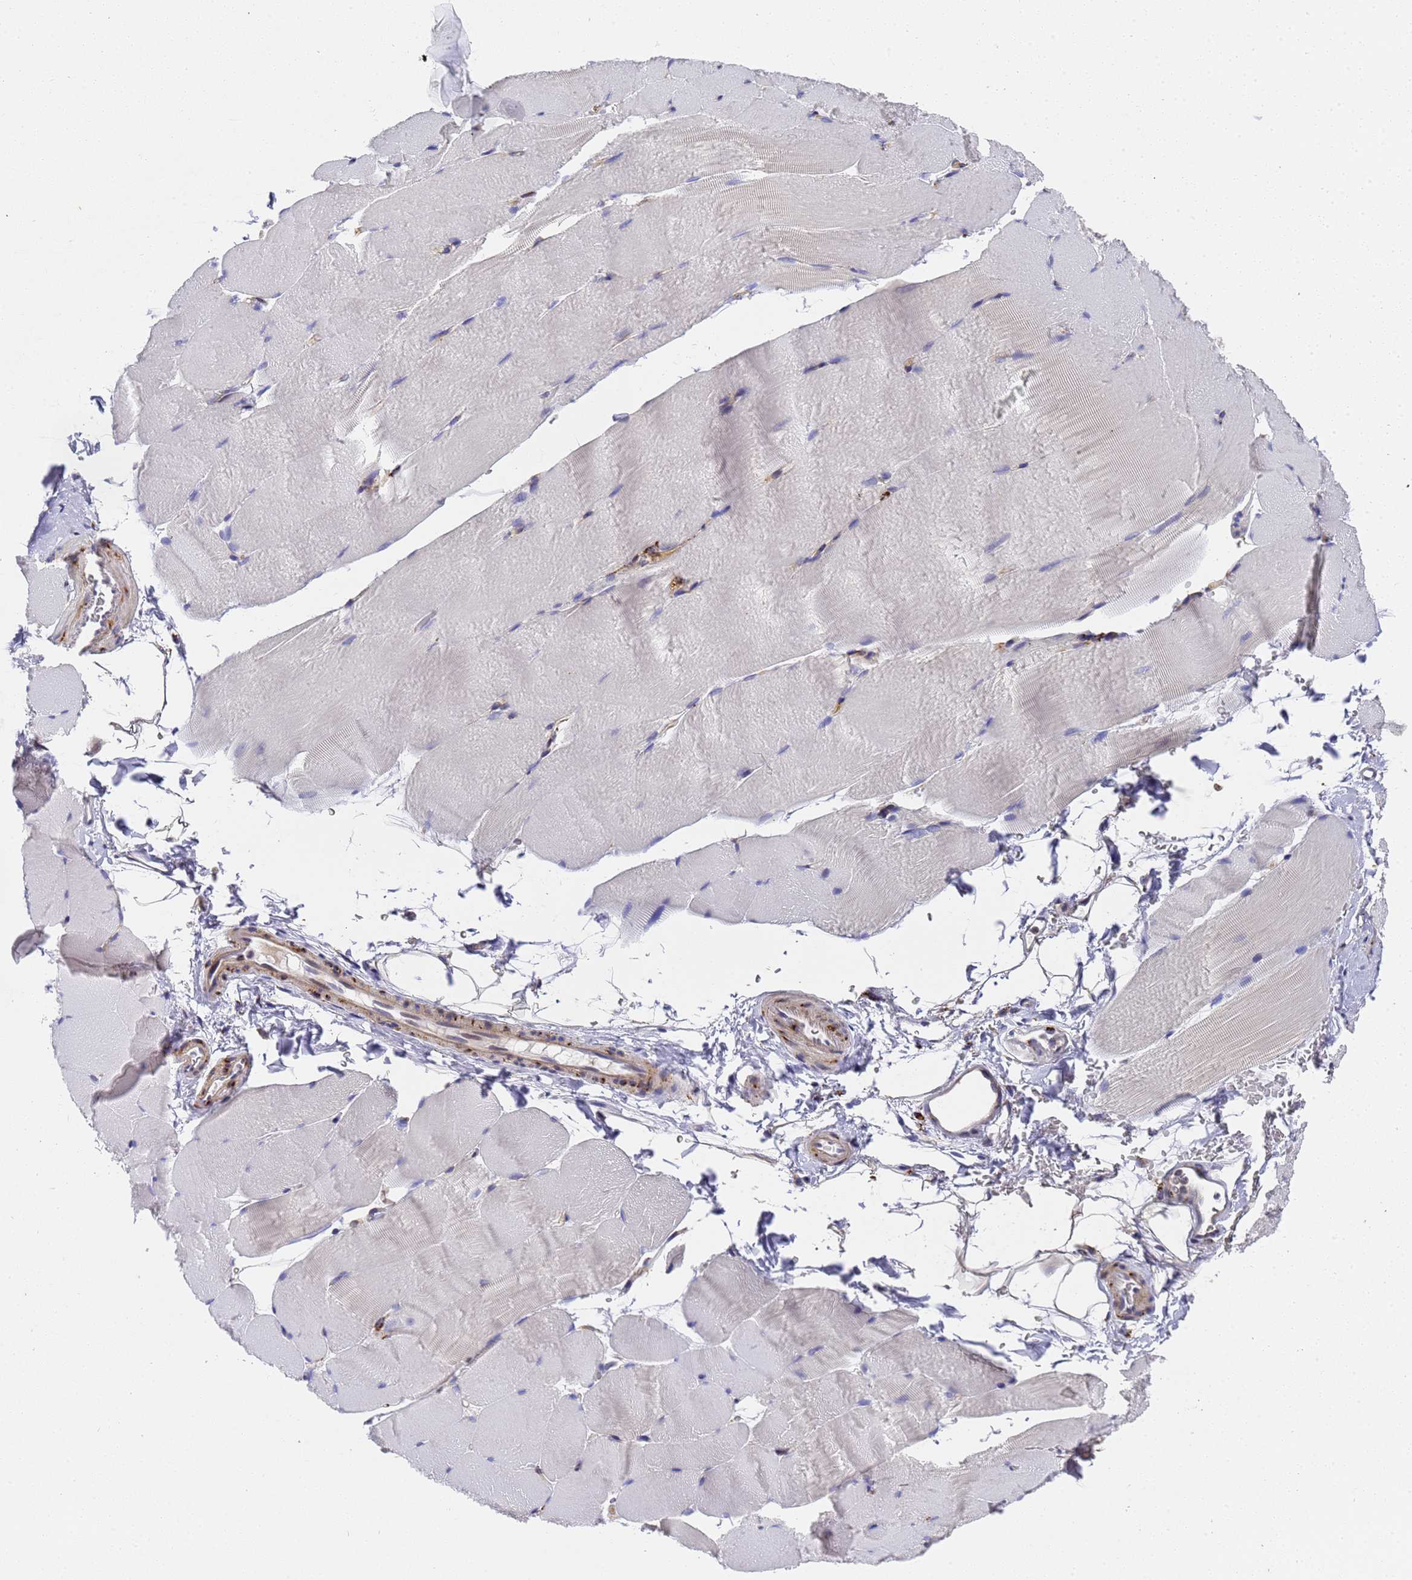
{"staining": {"intensity": "negative", "quantity": "none", "location": "none"}, "tissue": "skeletal muscle", "cell_type": "Myocytes", "image_type": "normal", "snomed": [{"axis": "morphology", "description": "Normal tissue, NOS"}, {"axis": "topography", "description": "Skeletal muscle"}, {"axis": "topography", "description": "Parathyroid gland"}], "caption": "IHC micrograph of normal skeletal muscle: skeletal muscle stained with DAB reveals no significant protein expression in myocytes. (Brightfield microscopy of DAB (3,3'-diaminobenzidine) IHC at high magnification).", "gene": "IGFBP7", "patient": {"sex": "female", "age": 37}}